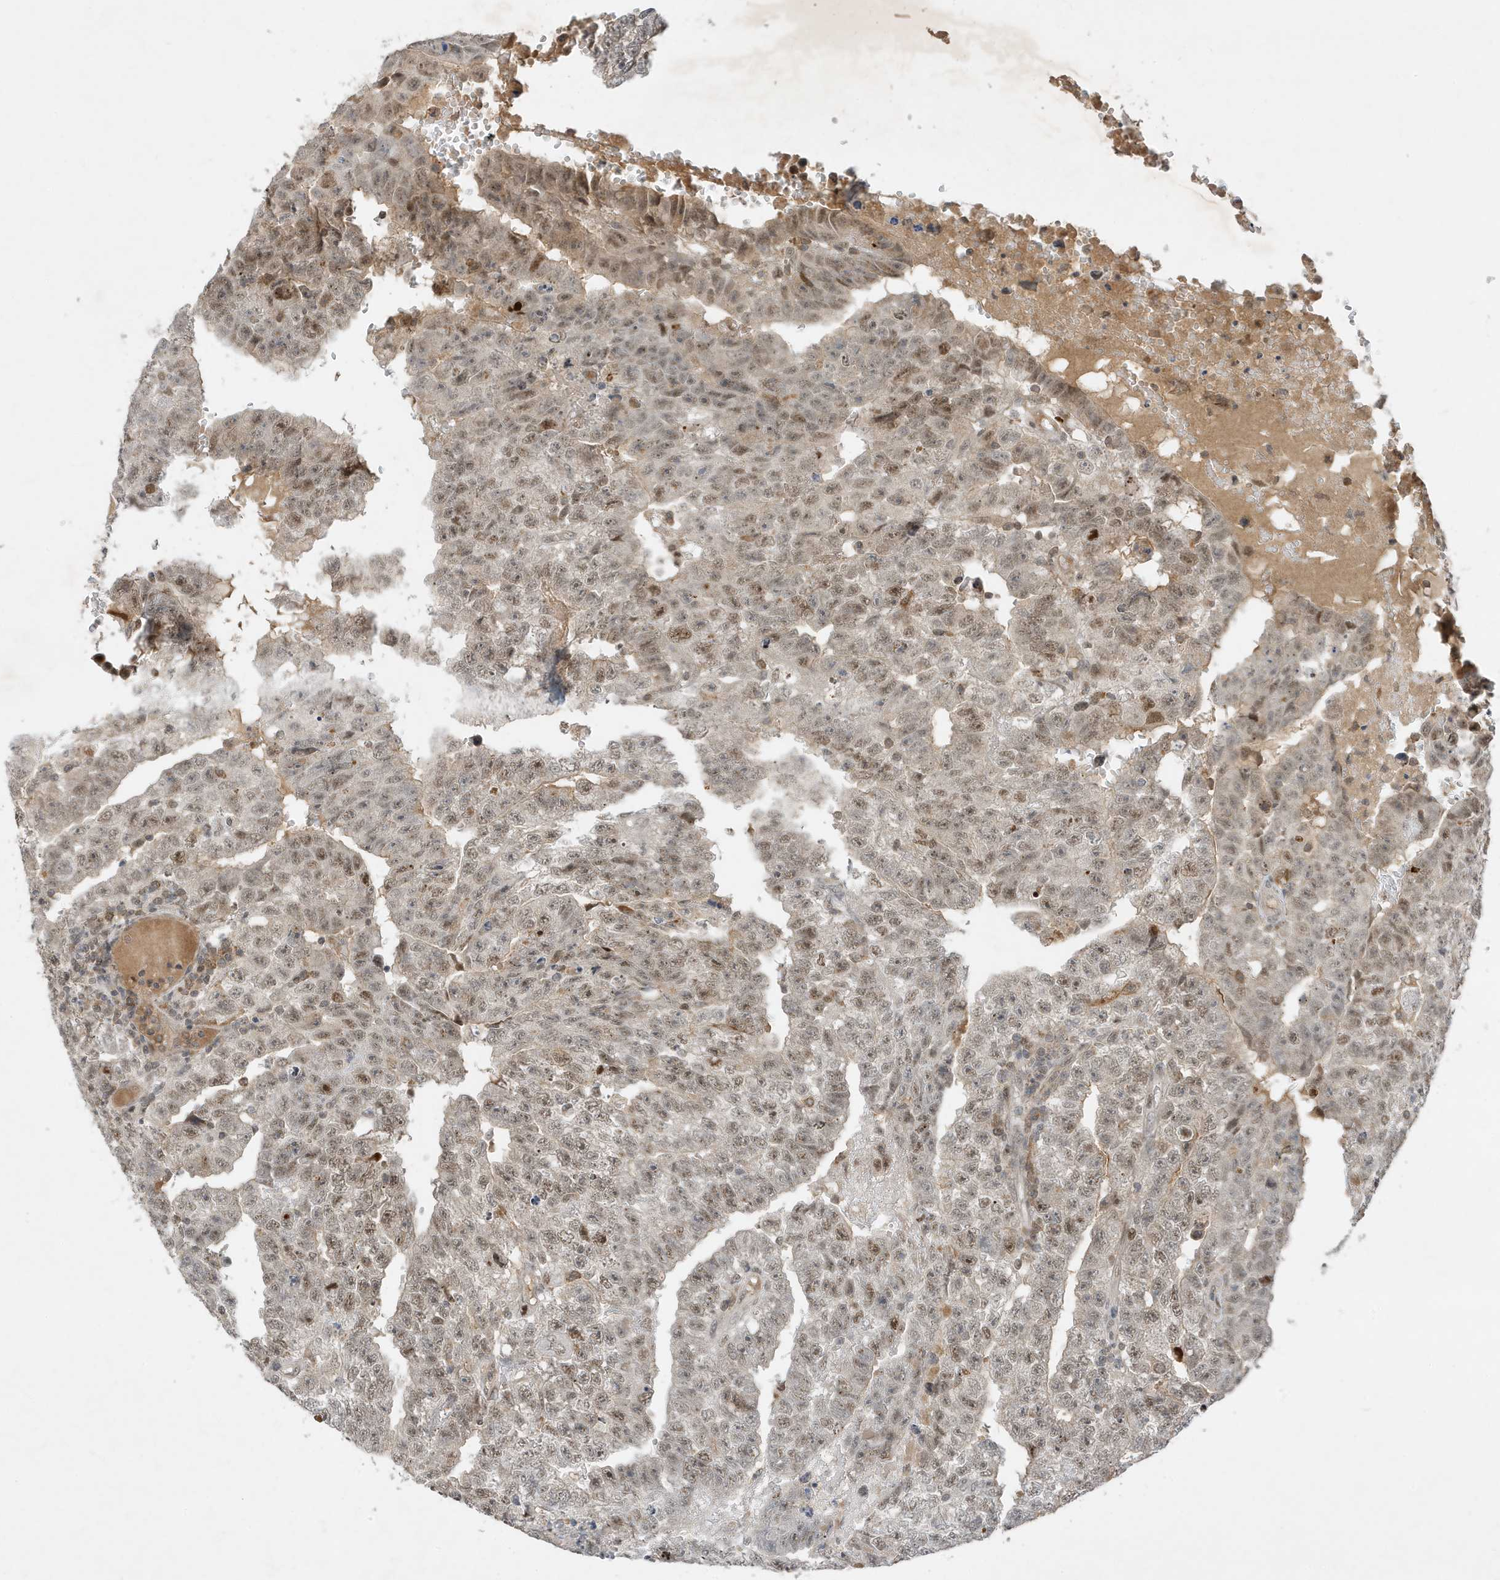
{"staining": {"intensity": "moderate", "quantity": "<25%", "location": "nuclear"}, "tissue": "testis cancer", "cell_type": "Tumor cells", "image_type": "cancer", "snomed": [{"axis": "morphology", "description": "Carcinoma, Embryonal, NOS"}, {"axis": "topography", "description": "Testis"}], "caption": "Tumor cells reveal low levels of moderate nuclear staining in approximately <25% of cells in human testis embryonal carcinoma. The staining was performed using DAB, with brown indicating positive protein expression. Nuclei are stained blue with hematoxylin.", "gene": "MAST3", "patient": {"sex": "male", "age": 25}}